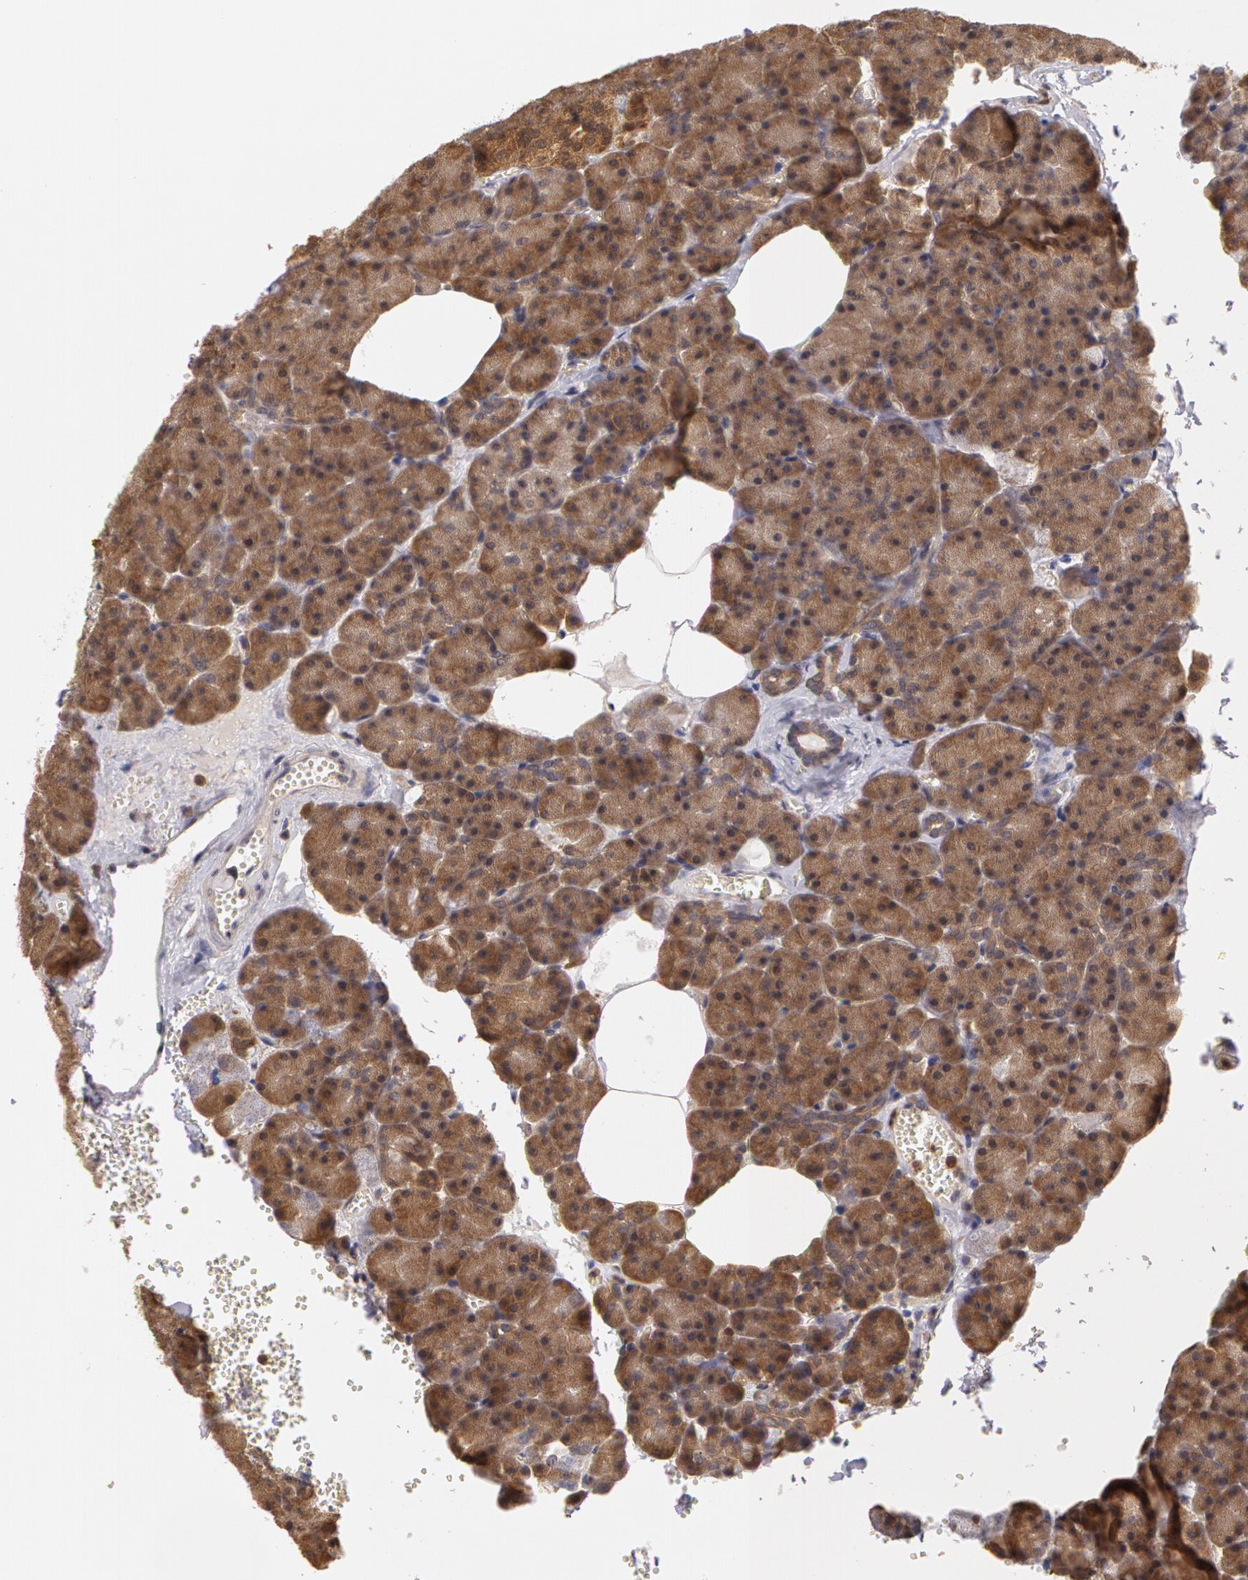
{"staining": {"intensity": "moderate", "quantity": ">75%", "location": "cytoplasmic/membranous"}, "tissue": "pancreas", "cell_type": "Exocrine glandular cells", "image_type": "normal", "snomed": [{"axis": "morphology", "description": "Normal tissue, NOS"}, {"axis": "topography", "description": "Pancreas"}], "caption": "Brown immunohistochemical staining in unremarkable pancreas exhibits moderate cytoplasmic/membranous staining in about >75% of exocrine glandular cells. (brown staining indicates protein expression, while blue staining denotes nuclei).", "gene": "AHSA1", "patient": {"sex": "female", "age": 35}}